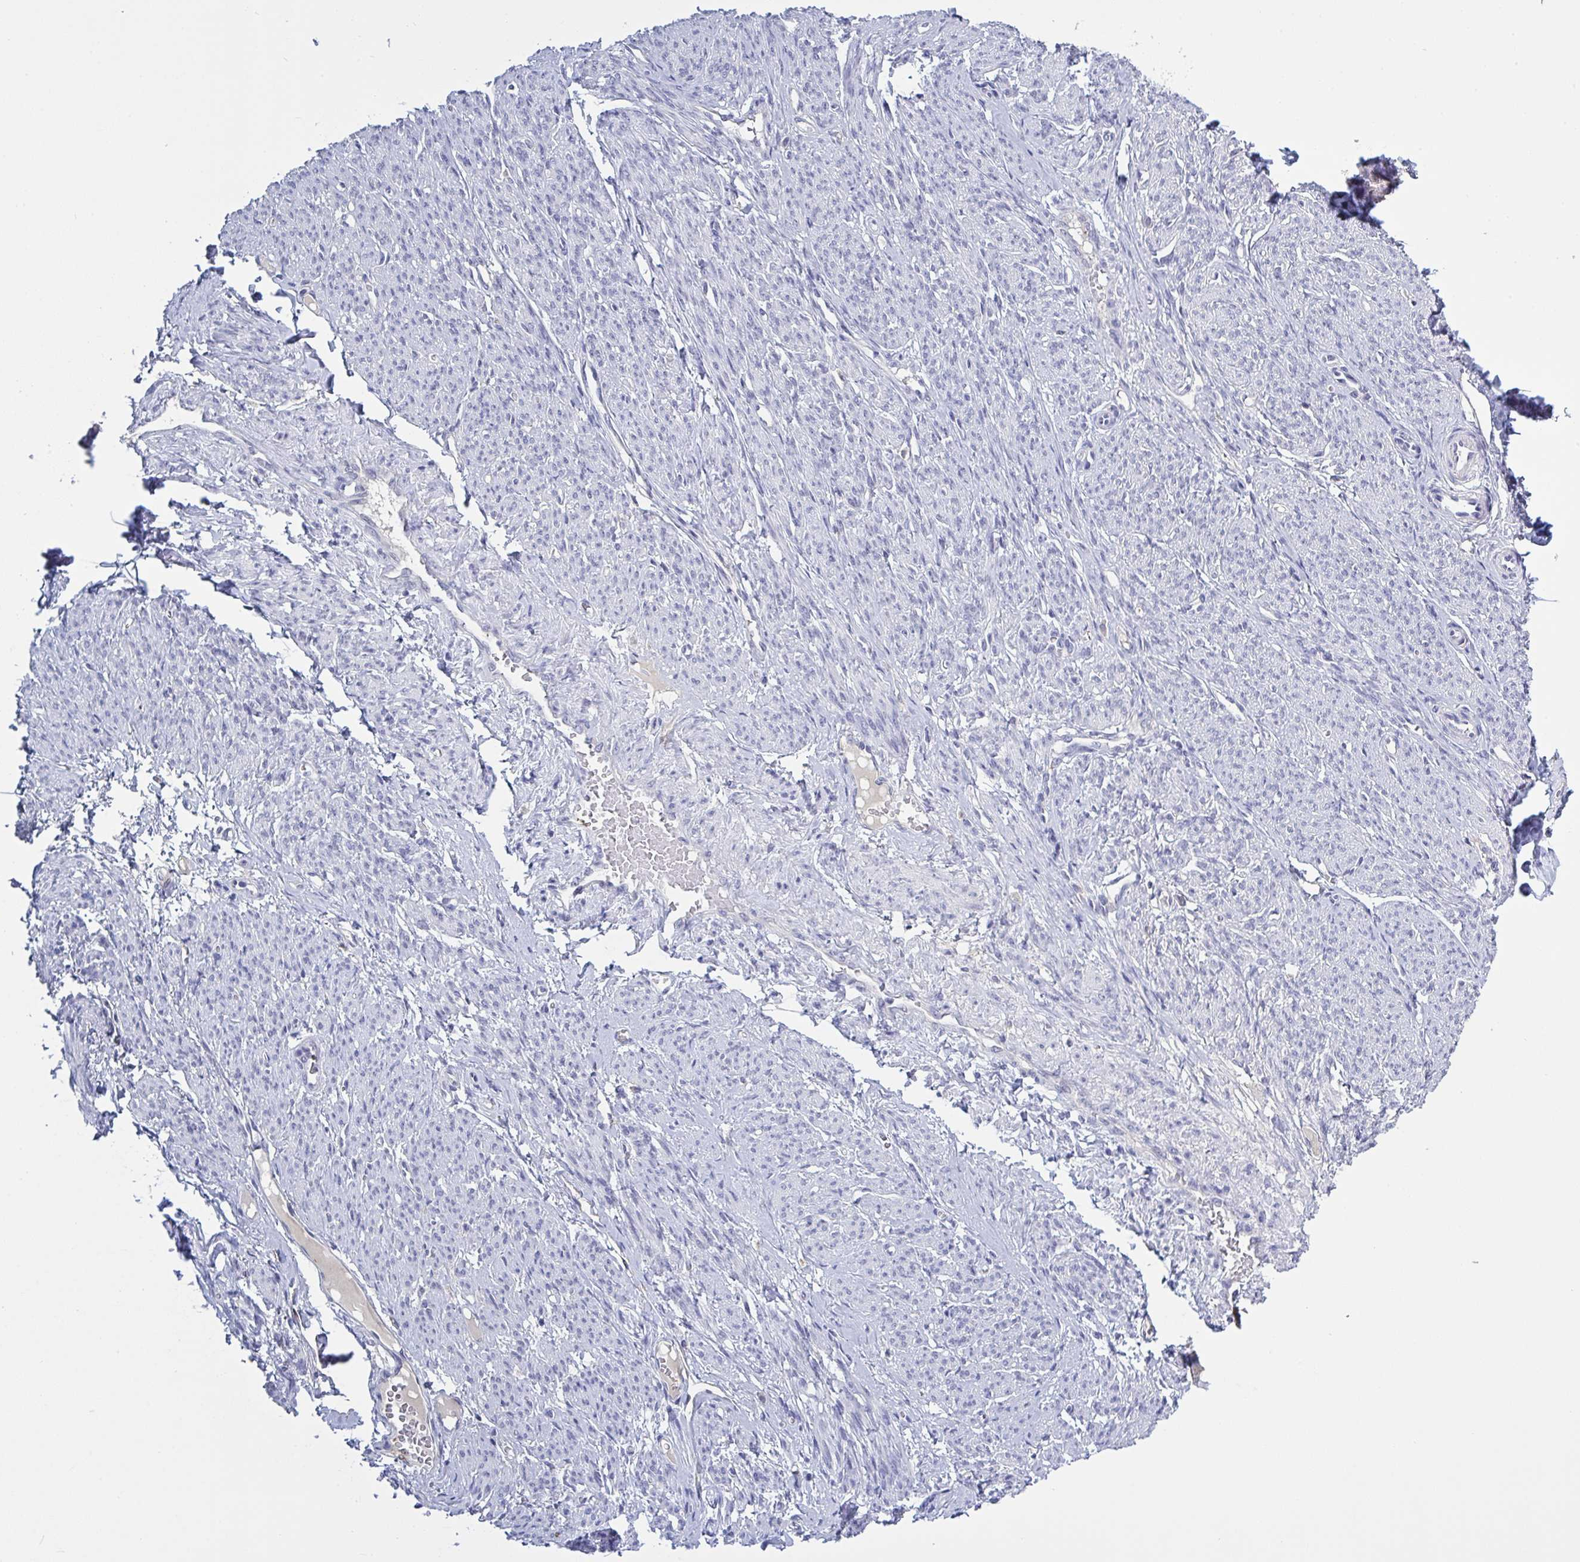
{"staining": {"intensity": "negative", "quantity": "none", "location": "none"}, "tissue": "smooth muscle", "cell_type": "Smooth muscle cells", "image_type": "normal", "snomed": [{"axis": "morphology", "description": "Normal tissue, NOS"}, {"axis": "topography", "description": "Smooth muscle"}], "caption": "High magnification brightfield microscopy of unremarkable smooth muscle stained with DAB (brown) and counterstained with hematoxylin (blue): smooth muscle cells show no significant staining. Brightfield microscopy of immunohistochemistry (IHC) stained with DAB (3,3'-diaminobenzidine) (brown) and hematoxylin (blue), captured at high magnification.", "gene": "KDM4D", "patient": {"sex": "female", "age": 65}}